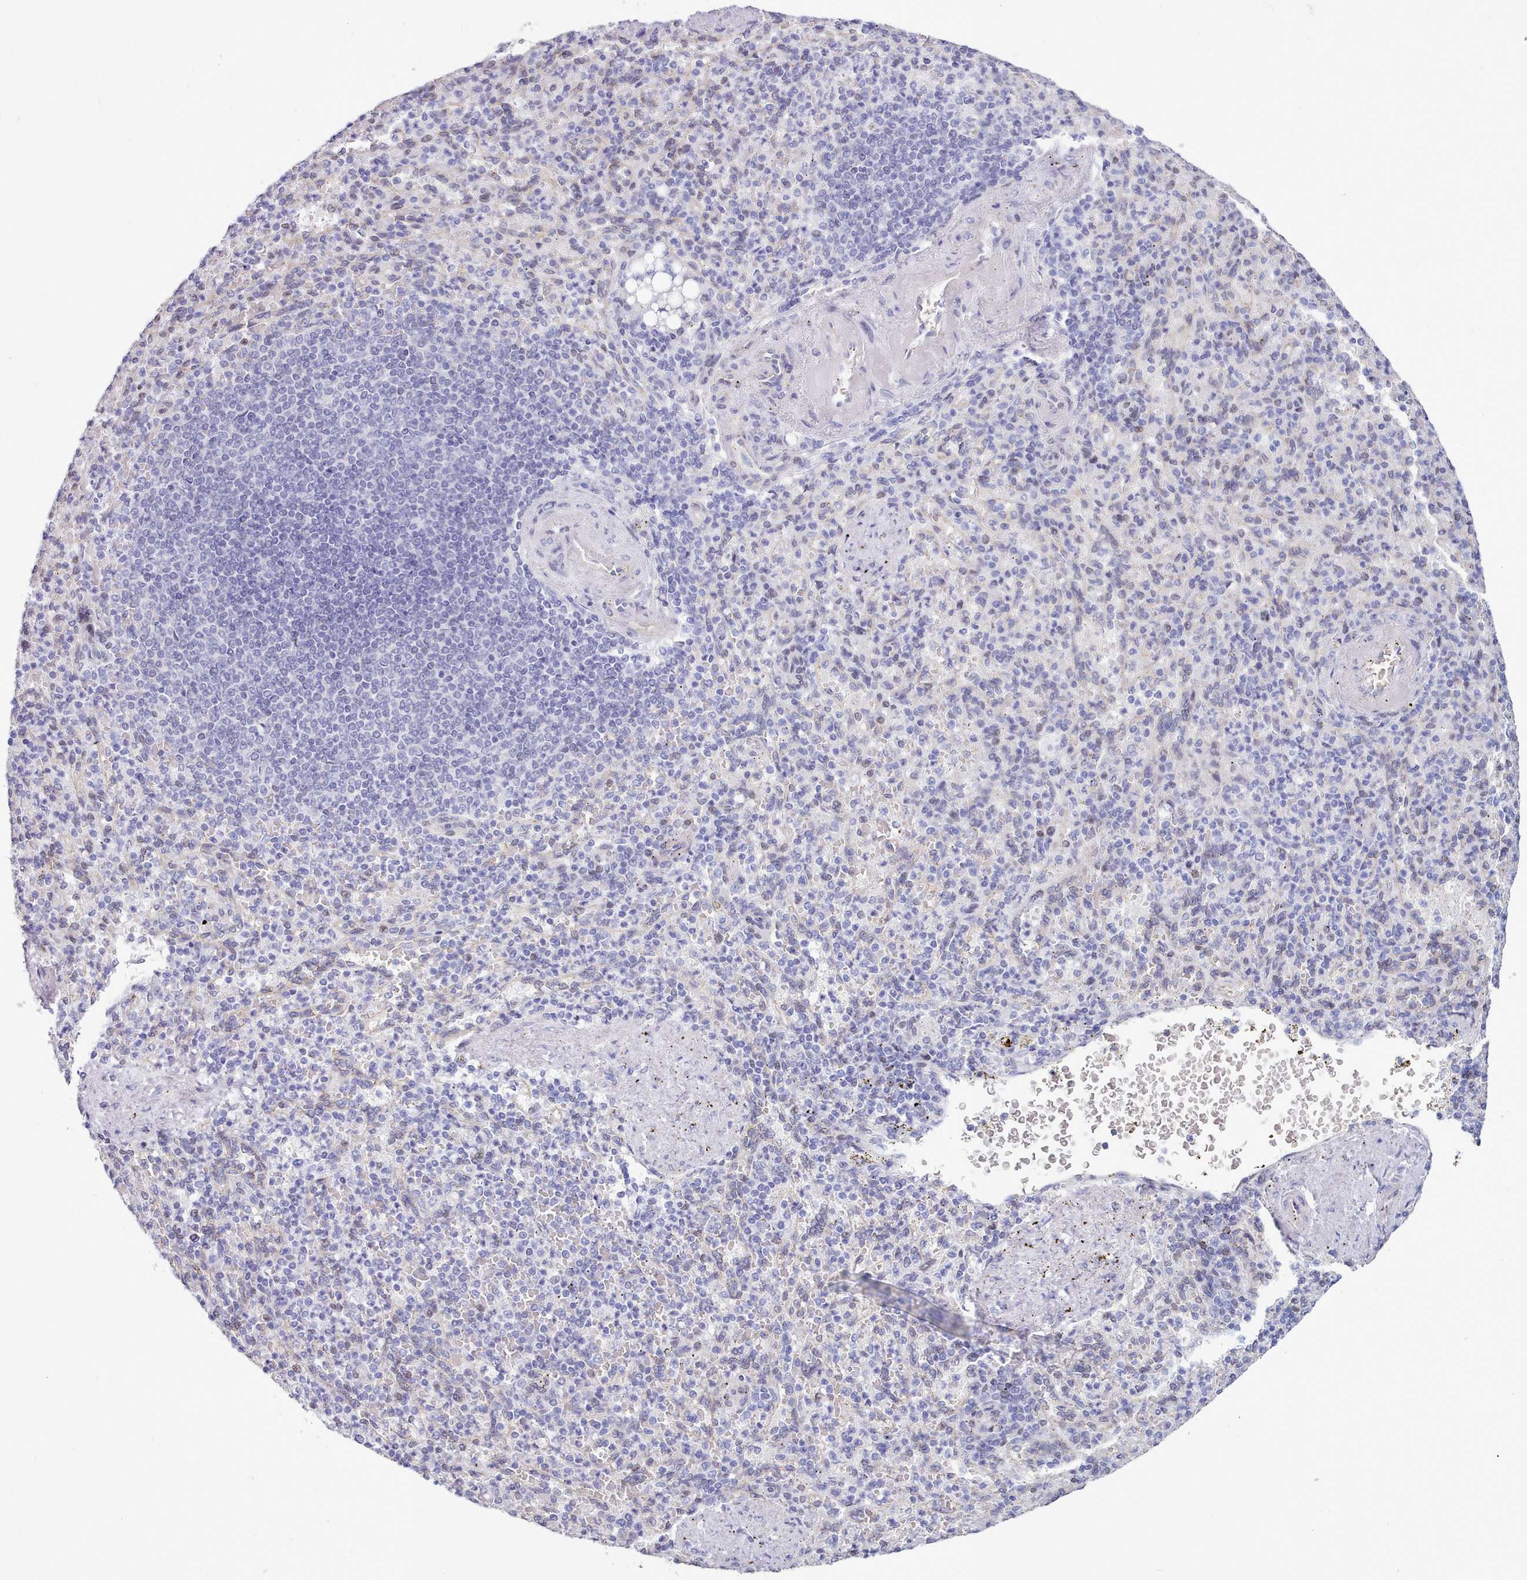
{"staining": {"intensity": "negative", "quantity": "none", "location": "none"}, "tissue": "spleen", "cell_type": "Cells in red pulp", "image_type": "normal", "snomed": [{"axis": "morphology", "description": "Normal tissue, NOS"}, {"axis": "topography", "description": "Spleen"}], "caption": "Immunohistochemical staining of unremarkable human spleen demonstrates no significant expression in cells in red pulp. The staining was performed using DAB to visualize the protein expression in brown, while the nuclei were stained in blue with hematoxylin (Magnification: 20x).", "gene": "TMEM253", "patient": {"sex": "female", "age": 74}}